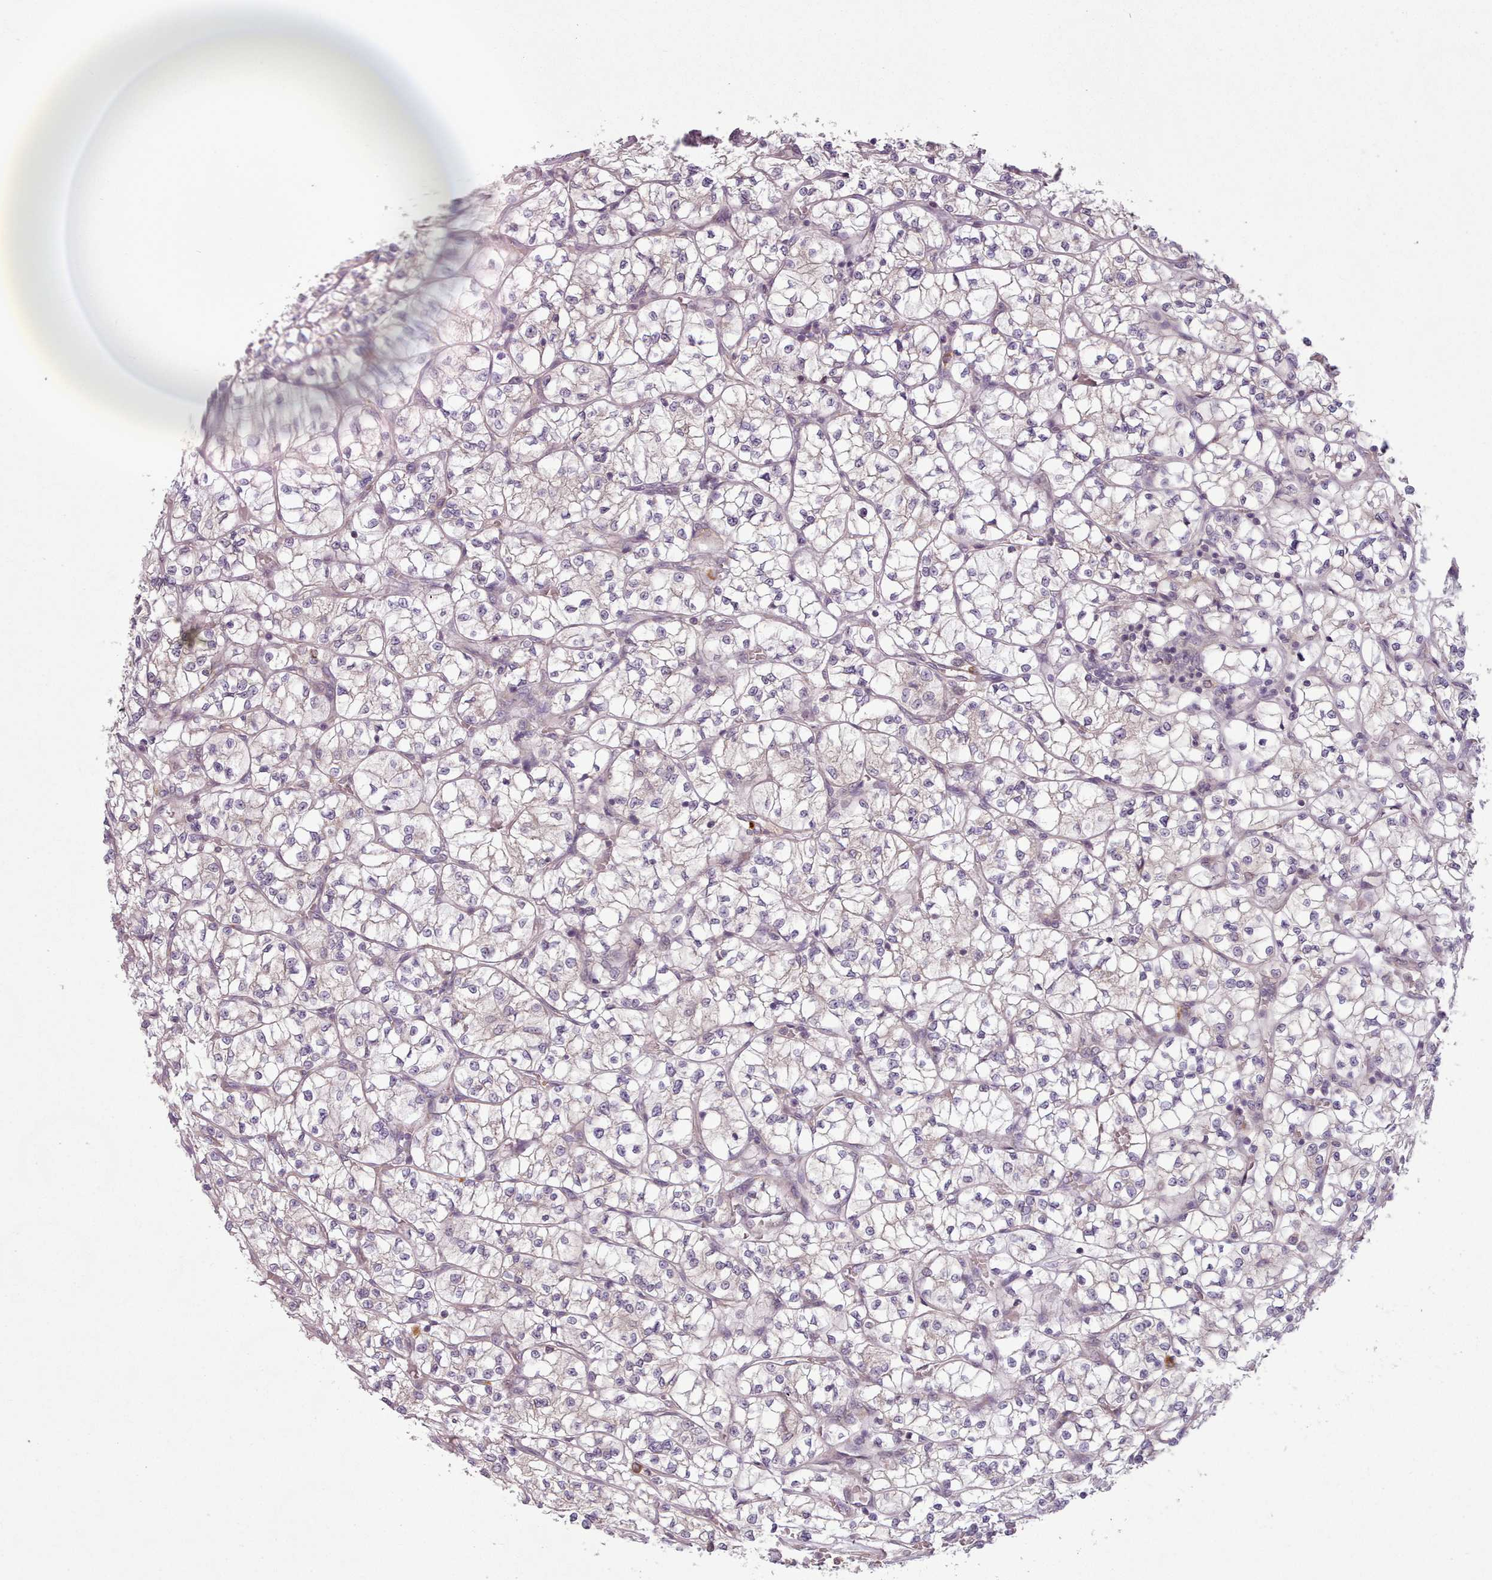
{"staining": {"intensity": "negative", "quantity": "none", "location": "none"}, "tissue": "renal cancer", "cell_type": "Tumor cells", "image_type": "cancer", "snomed": [{"axis": "morphology", "description": "Adenocarcinoma, NOS"}, {"axis": "topography", "description": "Kidney"}], "caption": "Tumor cells show no significant positivity in renal cancer (adenocarcinoma).", "gene": "LAPTM5", "patient": {"sex": "female", "age": 64}}